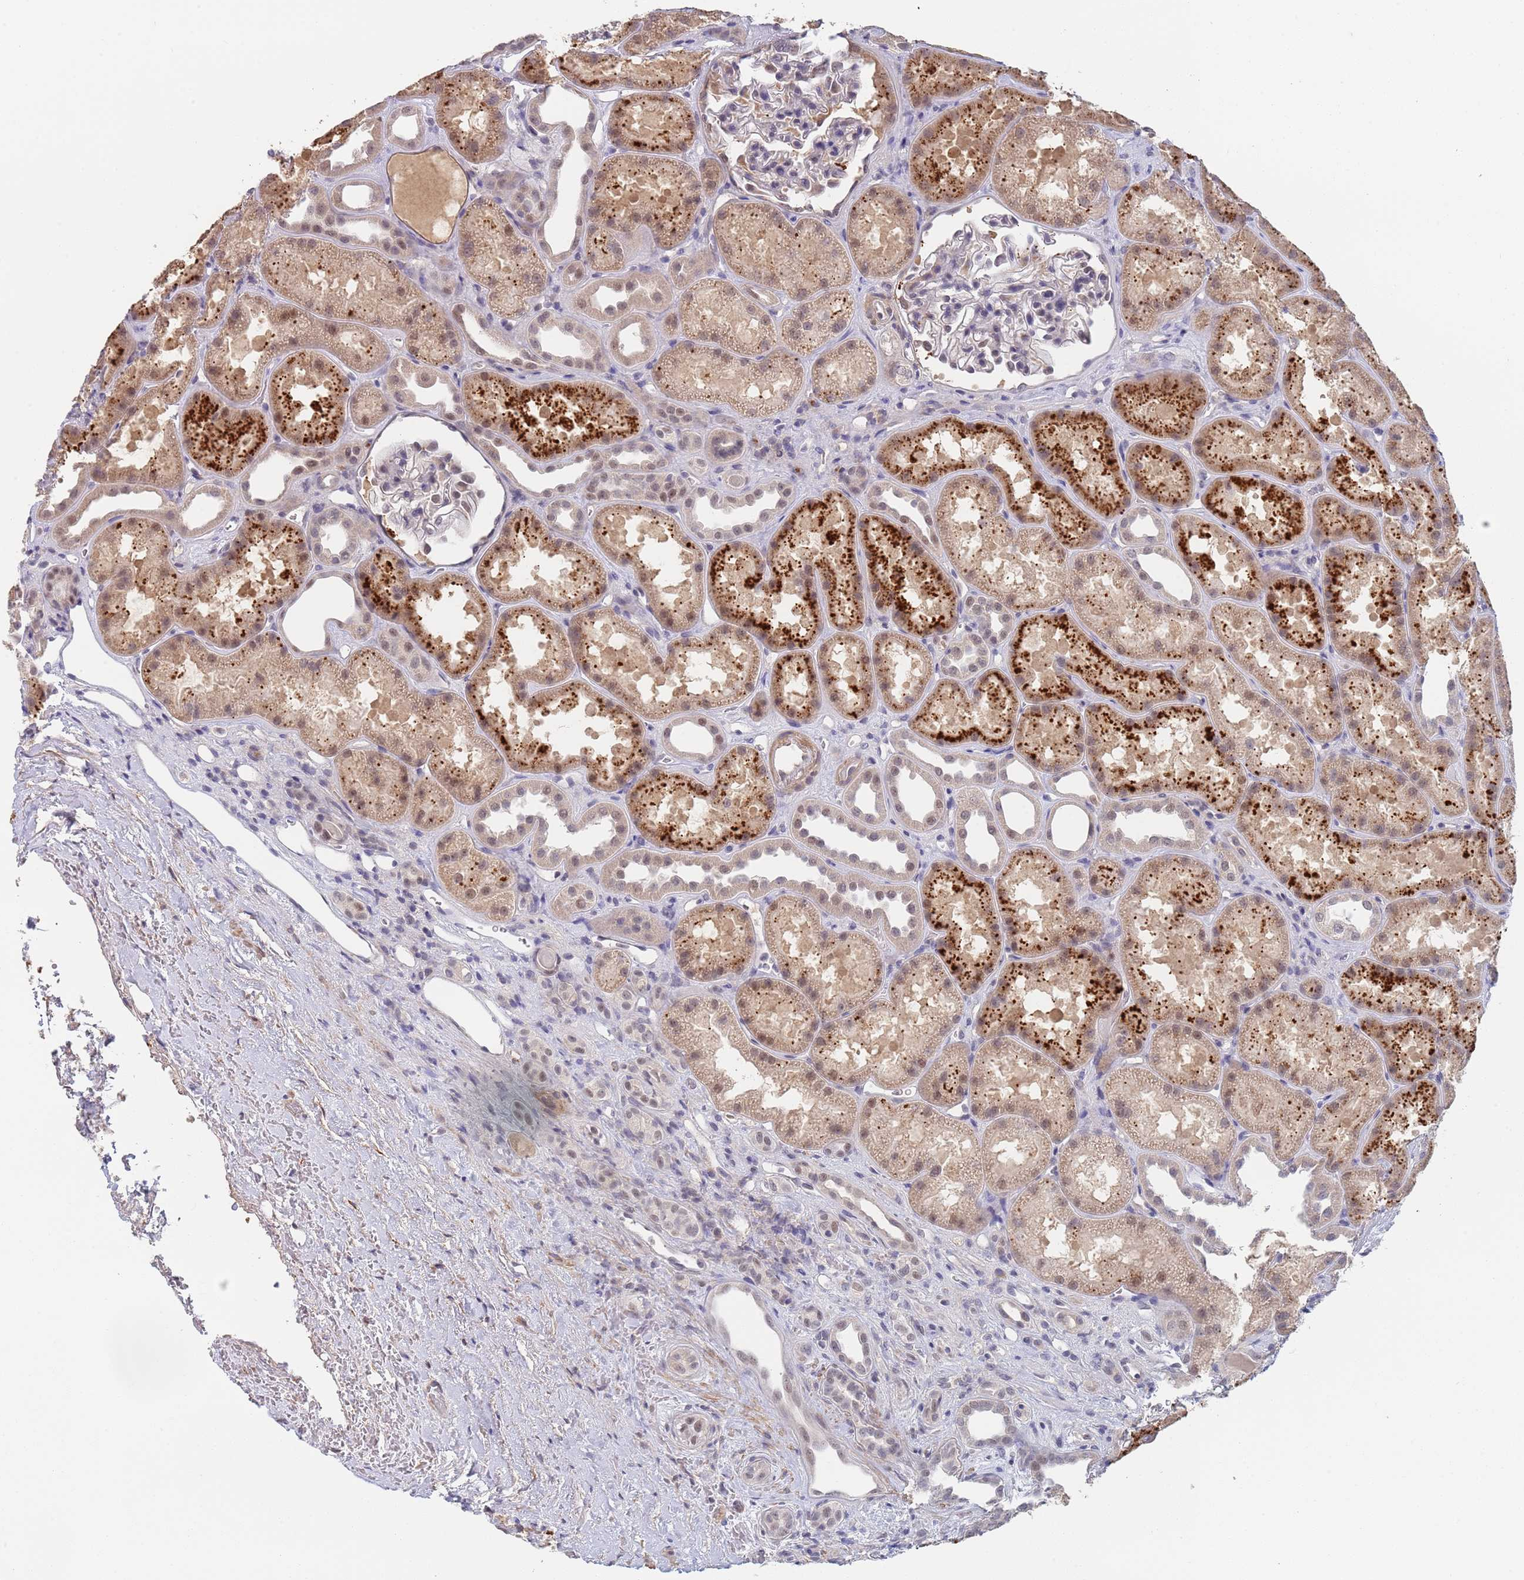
{"staining": {"intensity": "negative", "quantity": "none", "location": "none"}, "tissue": "kidney", "cell_type": "Cells in glomeruli", "image_type": "normal", "snomed": [{"axis": "morphology", "description": "Normal tissue, NOS"}, {"axis": "topography", "description": "Kidney"}], "caption": "DAB (3,3'-diaminobenzidine) immunohistochemical staining of normal kidney shows no significant expression in cells in glomeruli. The staining is performed using DAB brown chromogen with nuclei counter-stained in using hematoxylin.", "gene": "B4GALT4", "patient": {"sex": "male", "age": 61}}